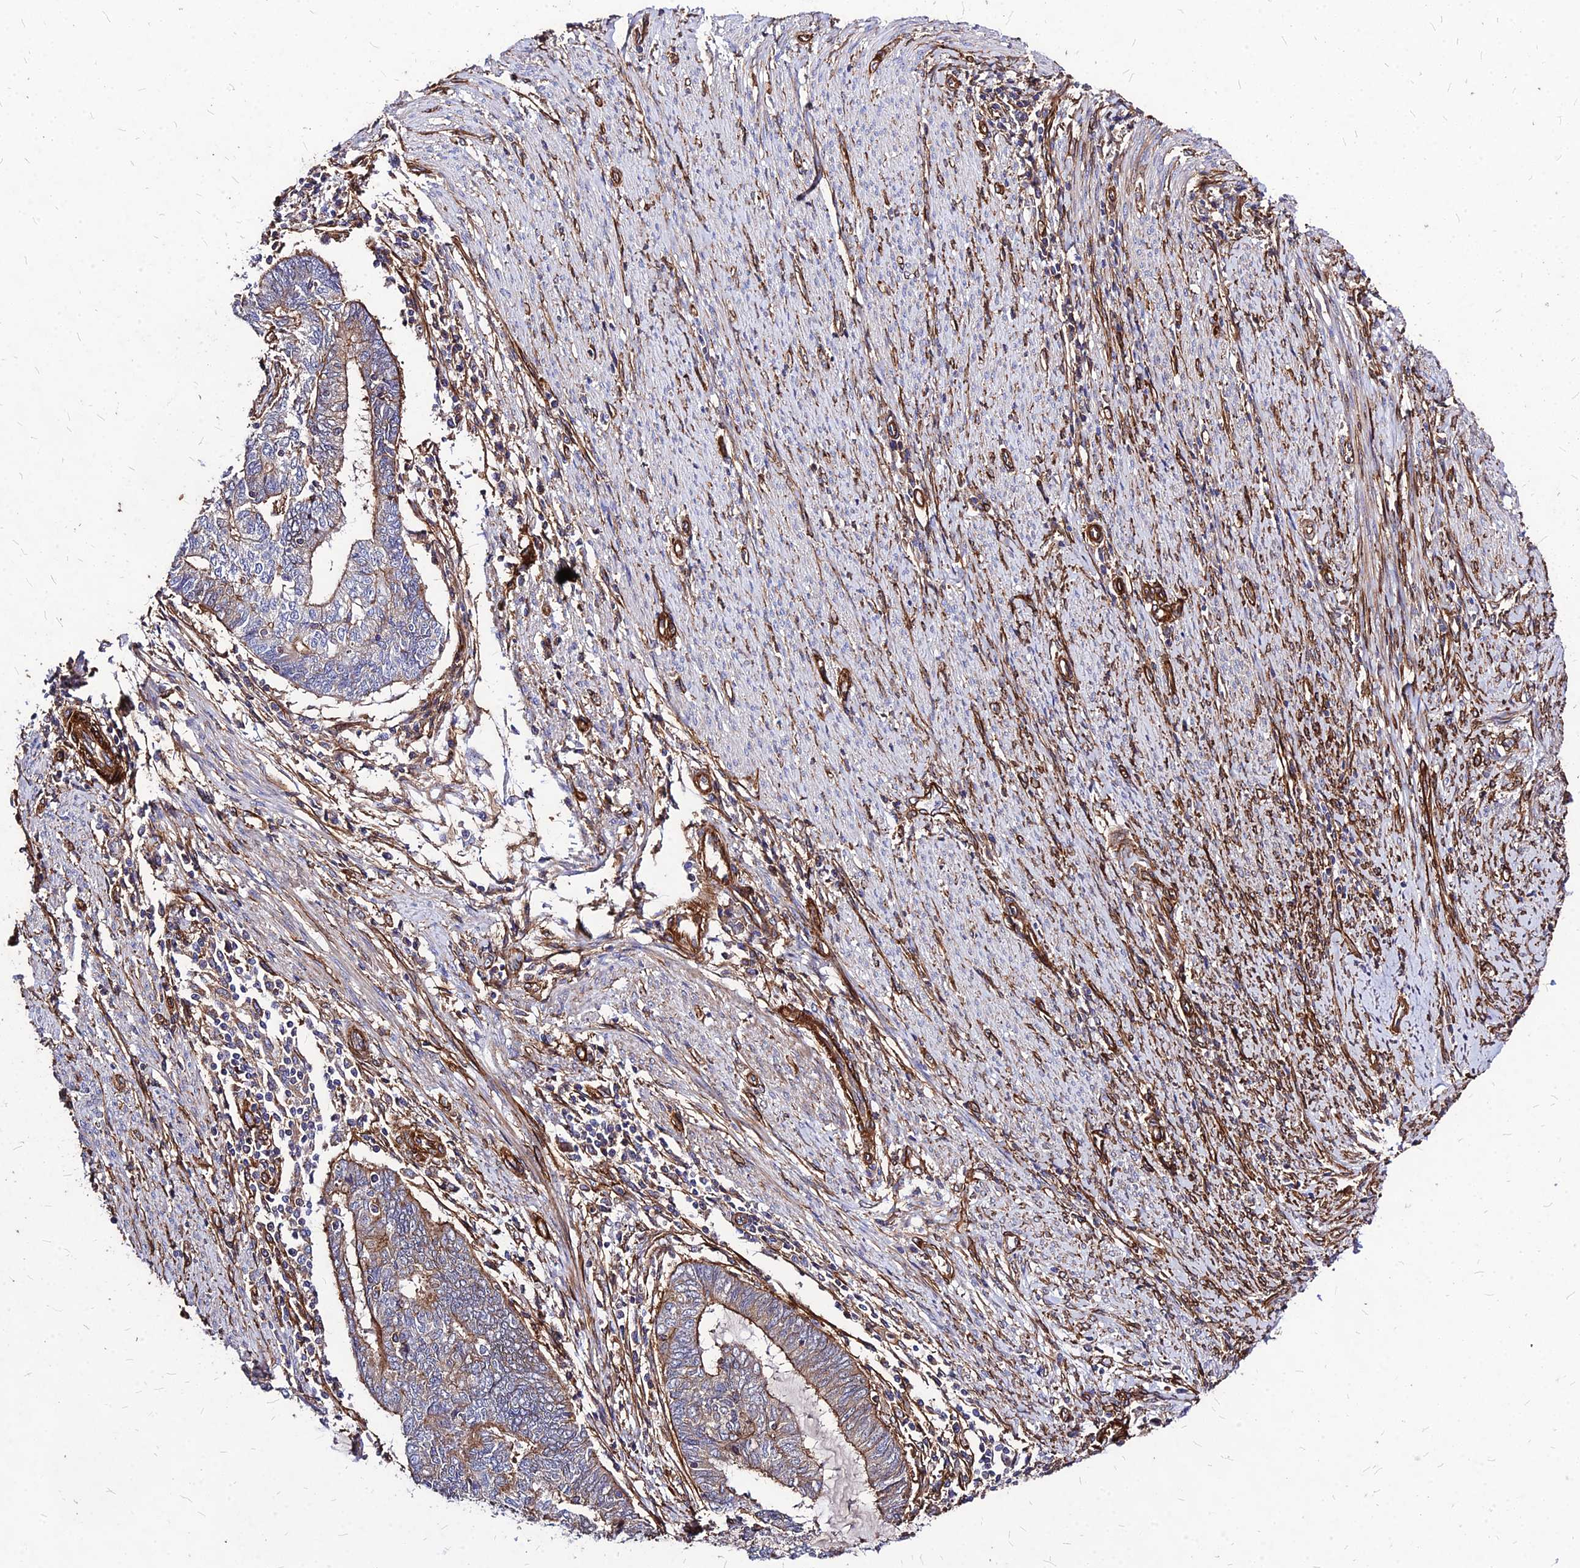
{"staining": {"intensity": "moderate", "quantity": "25%-75%", "location": "cytoplasmic/membranous"}, "tissue": "endometrial cancer", "cell_type": "Tumor cells", "image_type": "cancer", "snomed": [{"axis": "morphology", "description": "Adenocarcinoma, NOS"}, {"axis": "topography", "description": "Uterus"}, {"axis": "topography", "description": "Endometrium"}], "caption": "Tumor cells exhibit medium levels of moderate cytoplasmic/membranous staining in approximately 25%-75% of cells in human endometrial cancer (adenocarcinoma).", "gene": "EFCC1", "patient": {"sex": "female", "age": 70}}